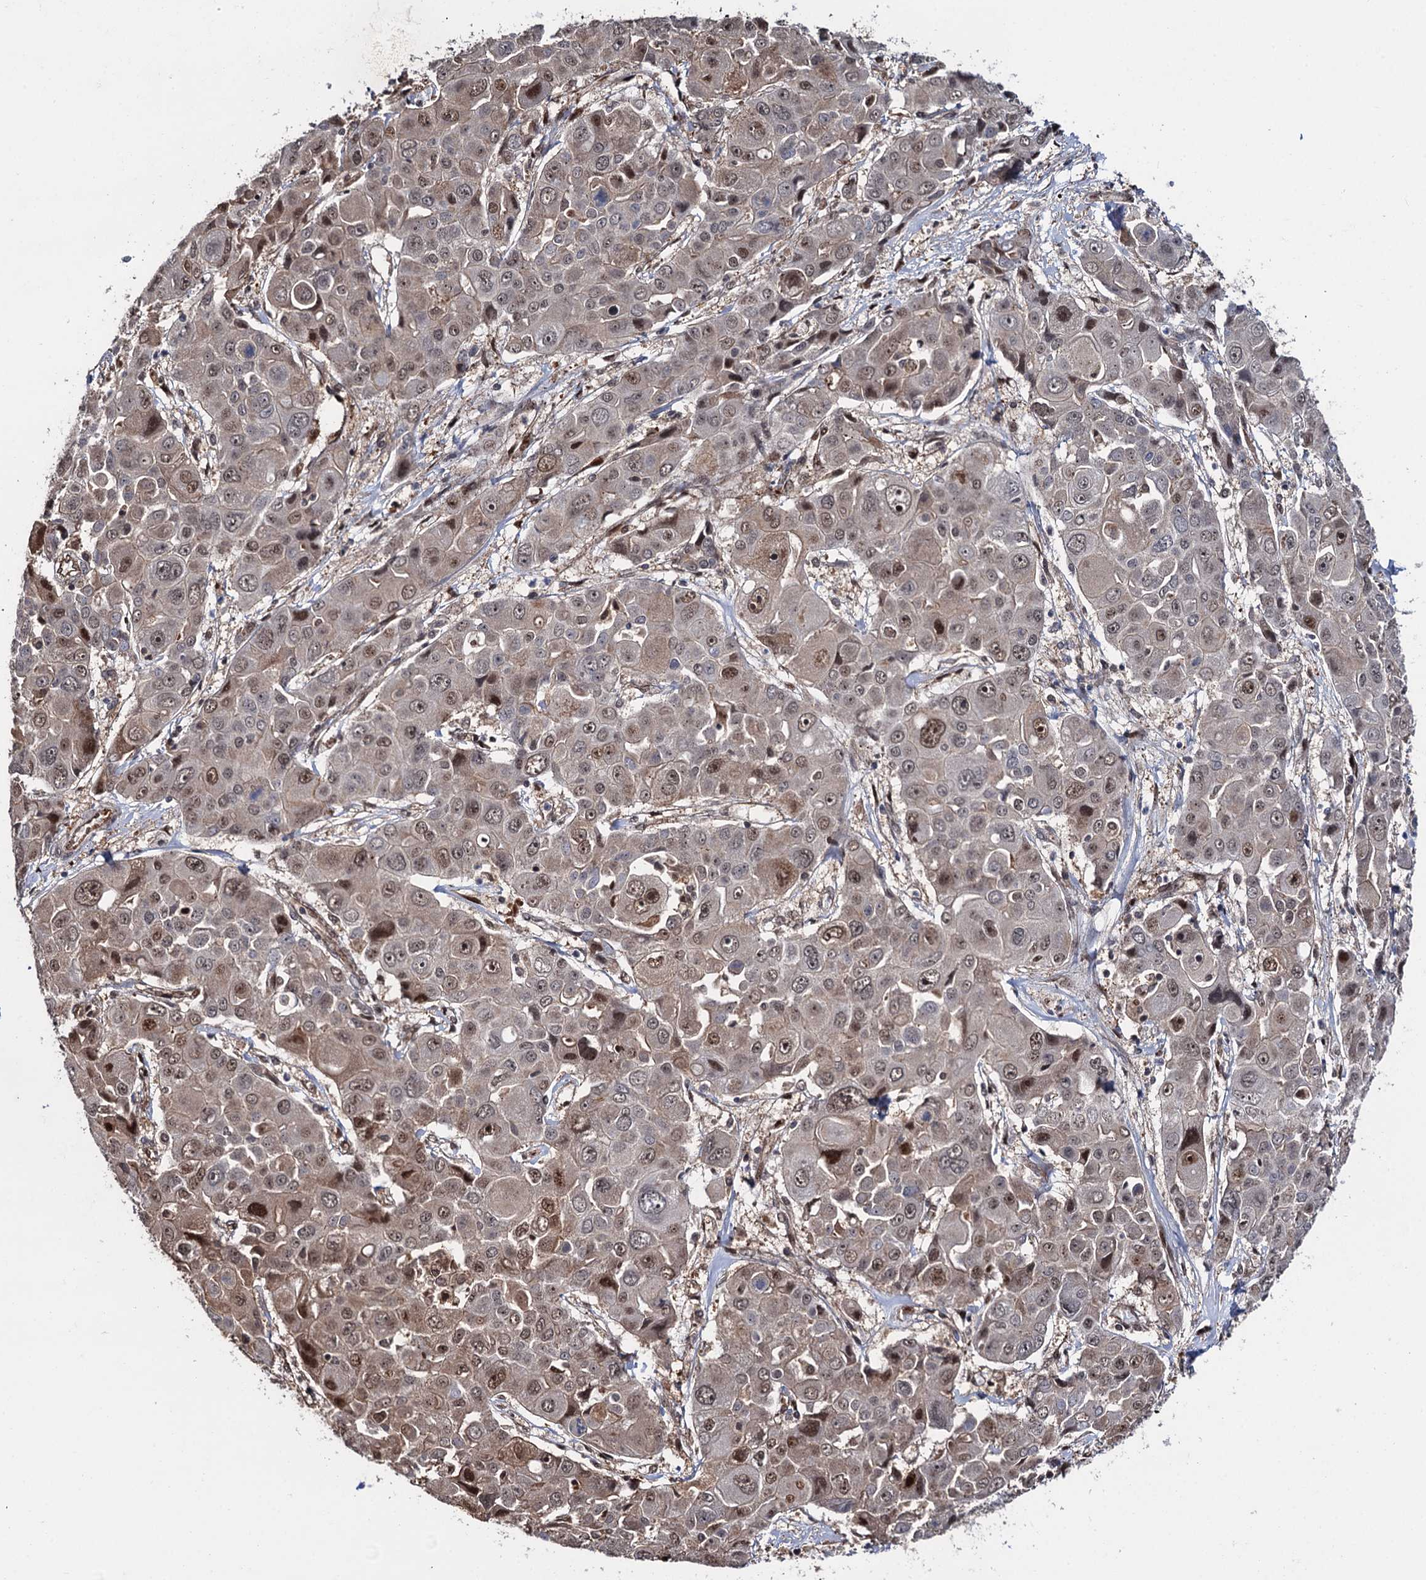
{"staining": {"intensity": "moderate", "quantity": "25%-75%", "location": "nuclear"}, "tissue": "liver cancer", "cell_type": "Tumor cells", "image_type": "cancer", "snomed": [{"axis": "morphology", "description": "Cholangiocarcinoma"}, {"axis": "topography", "description": "Liver"}], "caption": "Human liver cholangiocarcinoma stained with a protein marker shows moderate staining in tumor cells.", "gene": "CDC23", "patient": {"sex": "male", "age": 67}}